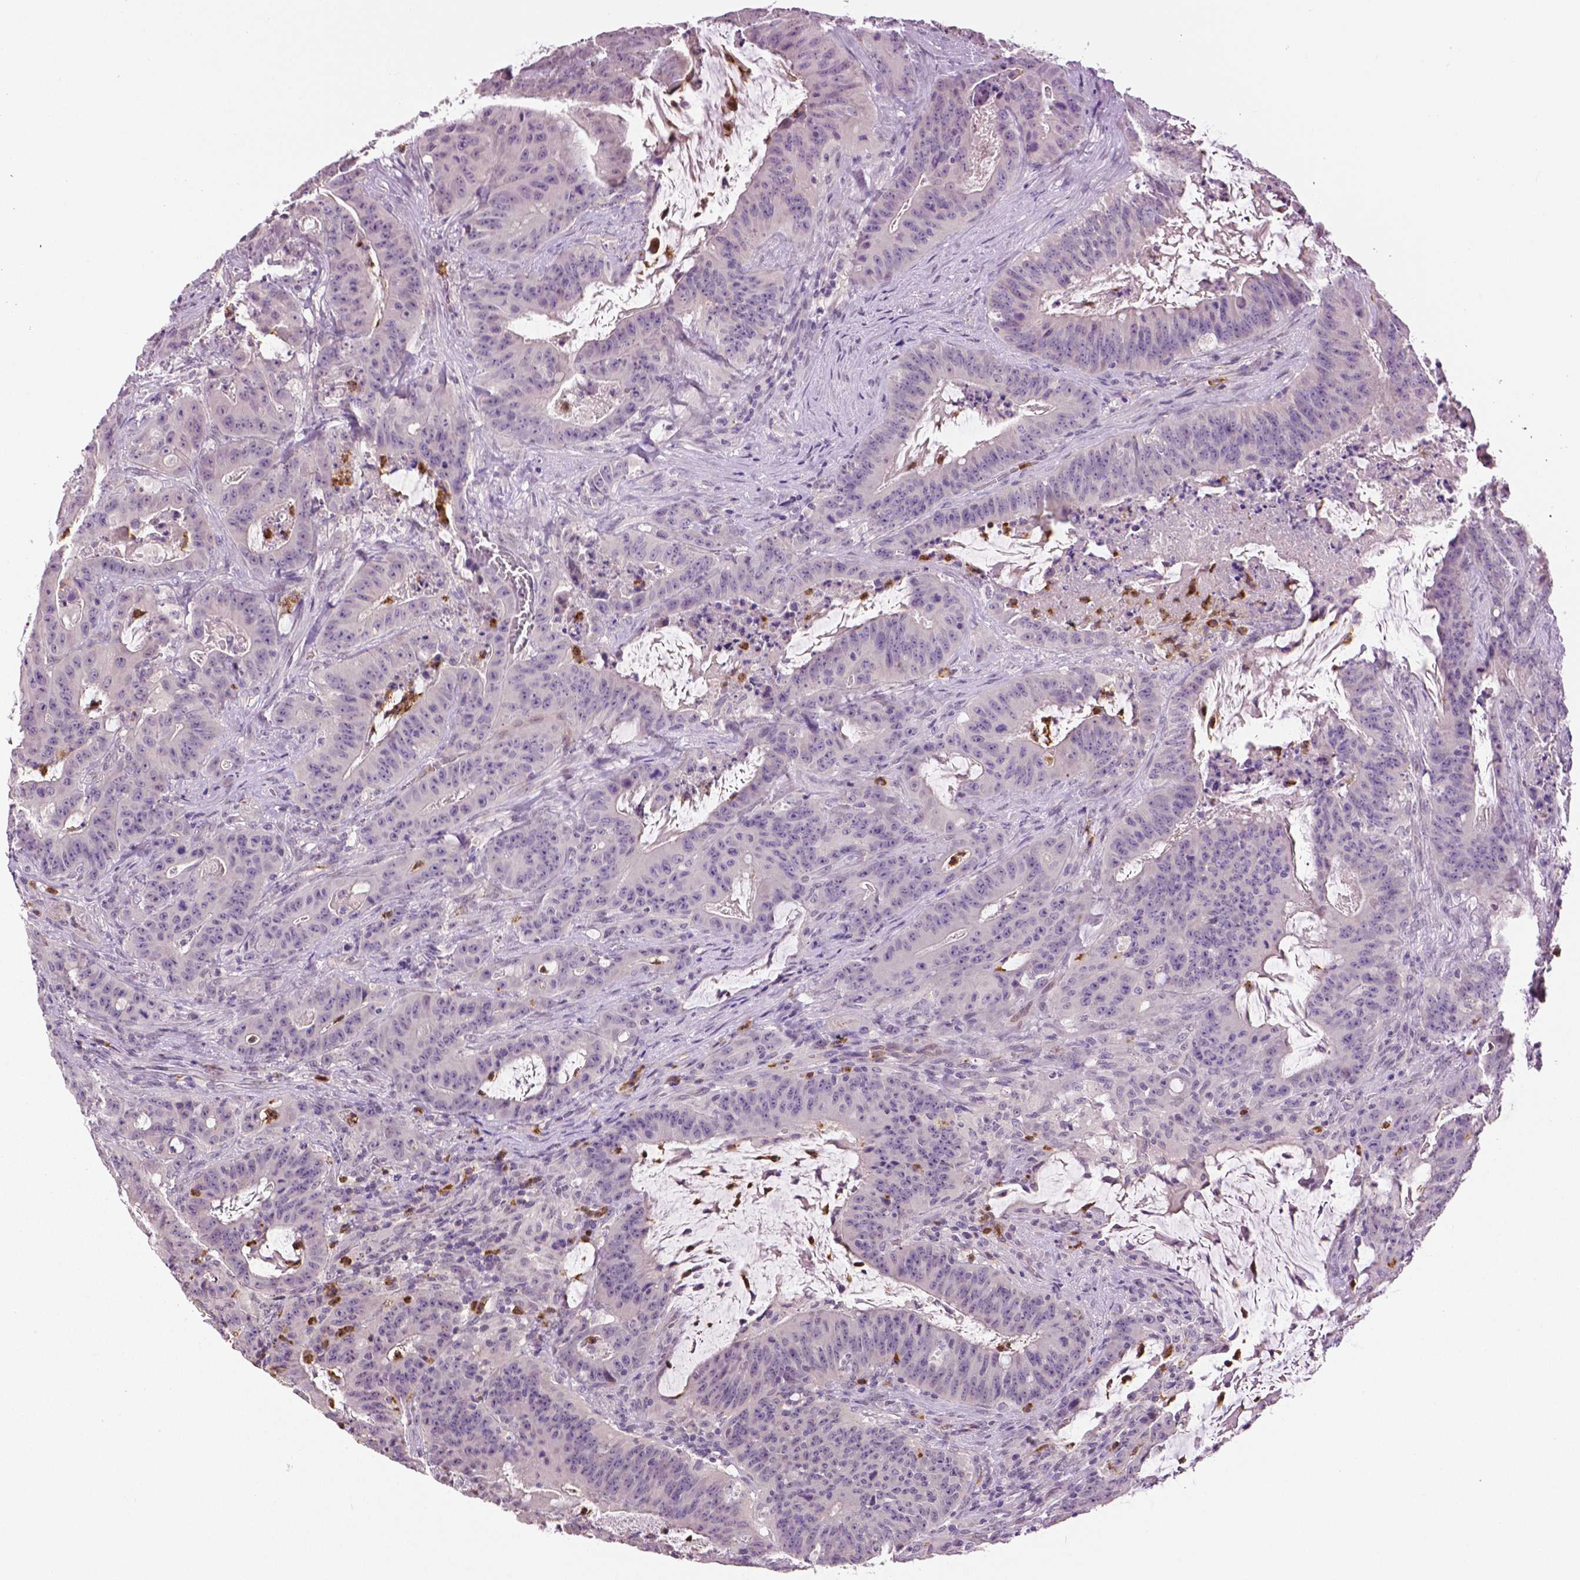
{"staining": {"intensity": "negative", "quantity": "none", "location": "none"}, "tissue": "colorectal cancer", "cell_type": "Tumor cells", "image_type": "cancer", "snomed": [{"axis": "morphology", "description": "Adenocarcinoma, NOS"}, {"axis": "topography", "description": "Colon"}], "caption": "Tumor cells are negative for protein expression in human colorectal cancer (adenocarcinoma). (DAB (3,3'-diaminobenzidine) immunohistochemistry (IHC), high magnification).", "gene": "PTPN5", "patient": {"sex": "male", "age": 33}}